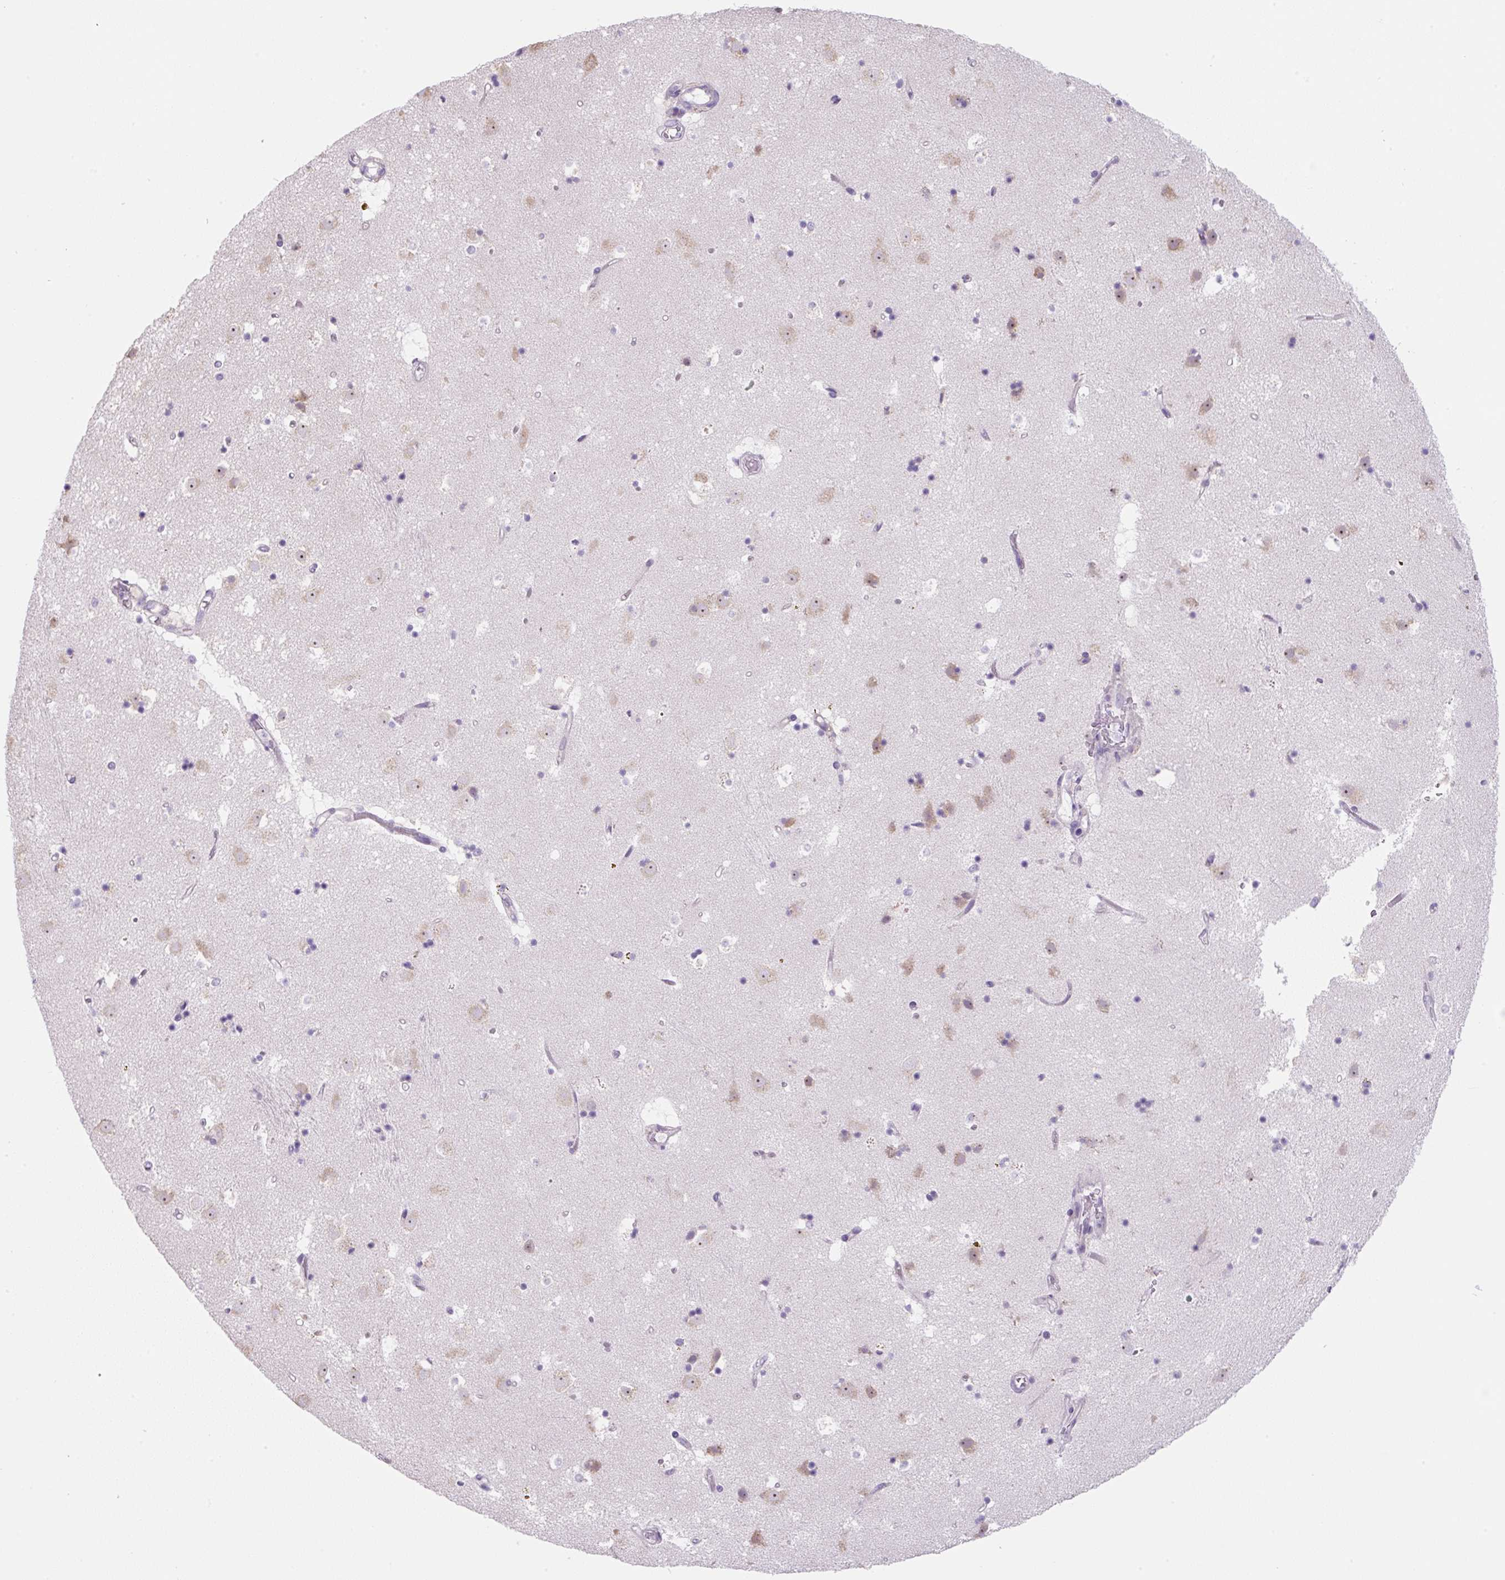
{"staining": {"intensity": "negative", "quantity": "none", "location": "none"}, "tissue": "caudate", "cell_type": "Glial cells", "image_type": "normal", "snomed": [{"axis": "morphology", "description": "Normal tissue, NOS"}, {"axis": "topography", "description": "Lateral ventricle wall"}], "caption": "Immunohistochemistry (IHC) histopathology image of benign human caudate stained for a protein (brown), which displays no expression in glial cells. (Immunohistochemistry (IHC), brightfield microscopy, high magnification).", "gene": "FZD5", "patient": {"sex": "male", "age": 58}}